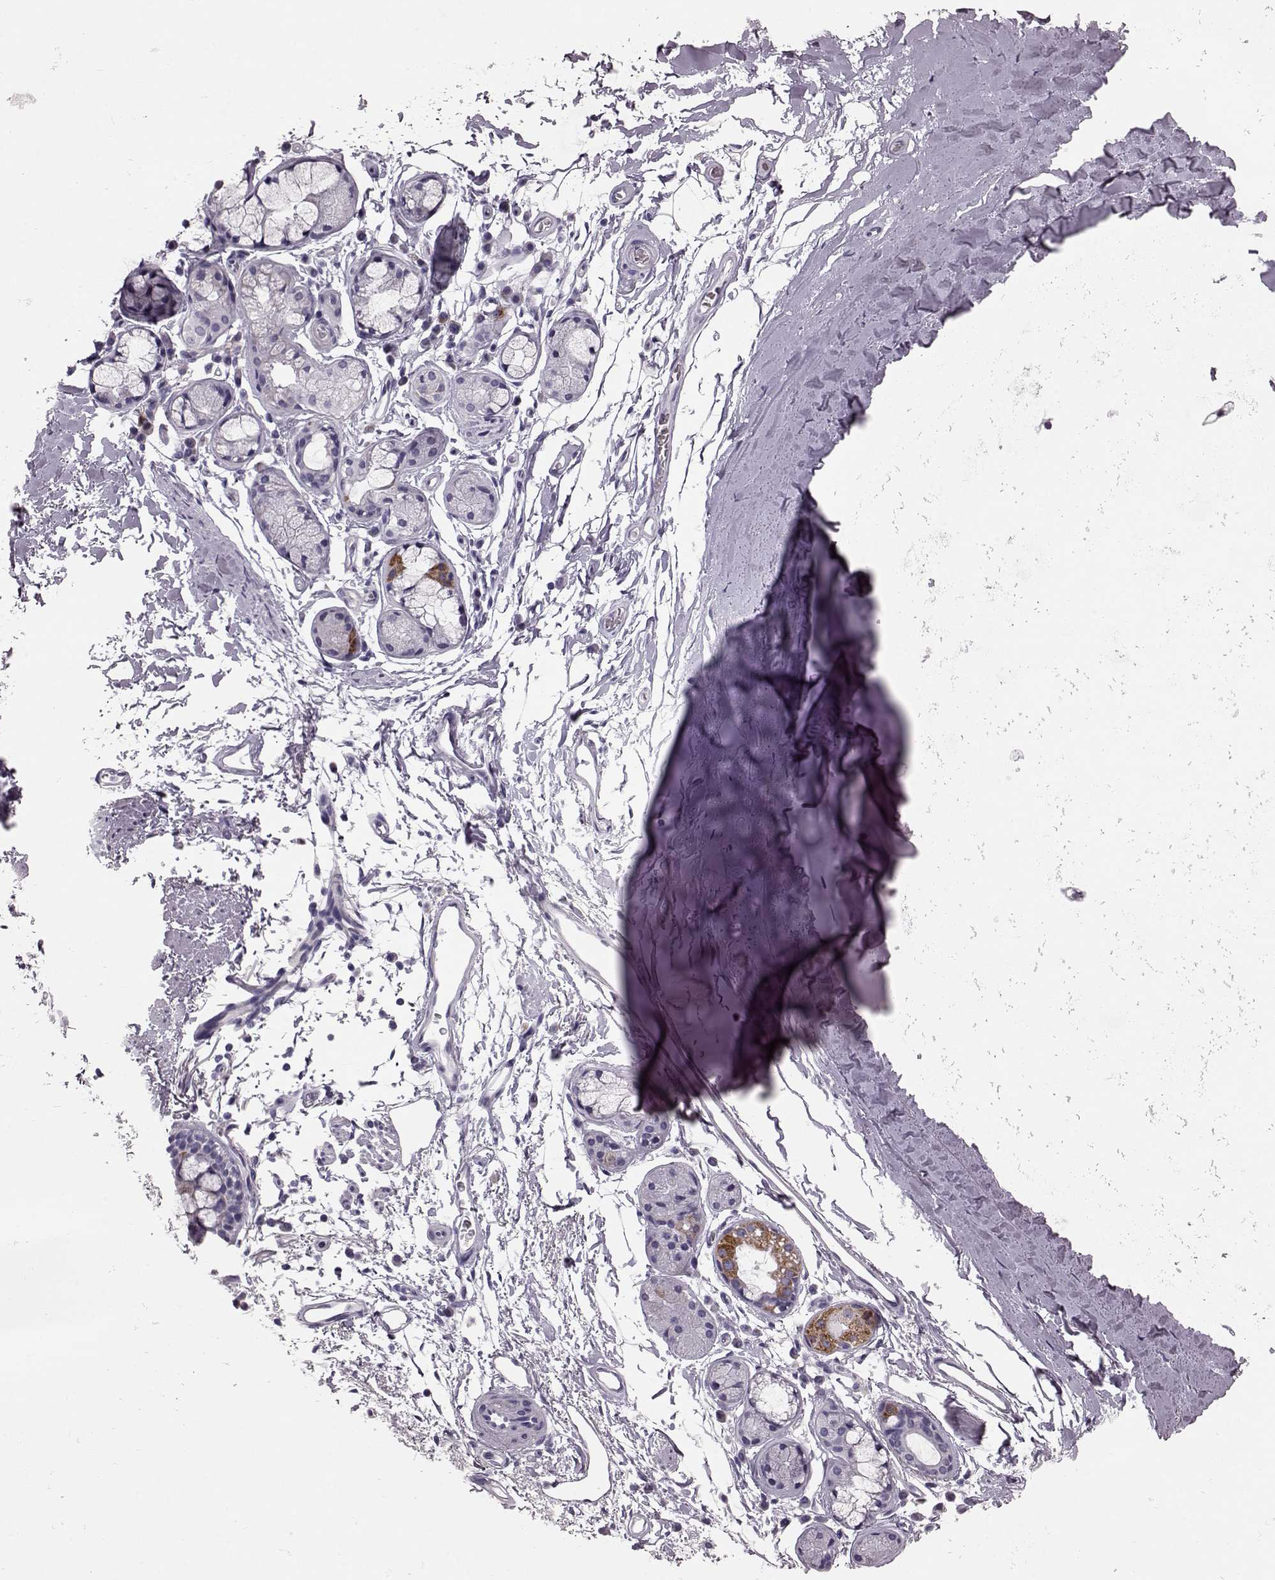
{"staining": {"intensity": "negative", "quantity": "none", "location": "none"}, "tissue": "soft tissue", "cell_type": "Chondrocytes", "image_type": "normal", "snomed": [{"axis": "morphology", "description": "Normal tissue, NOS"}, {"axis": "topography", "description": "Lymph node"}, {"axis": "topography", "description": "Bronchus"}], "caption": "A high-resolution micrograph shows immunohistochemistry staining of benign soft tissue, which shows no significant staining in chondrocytes. (IHC, brightfield microscopy, high magnification).", "gene": "RIMS2", "patient": {"sex": "female", "age": 70}}